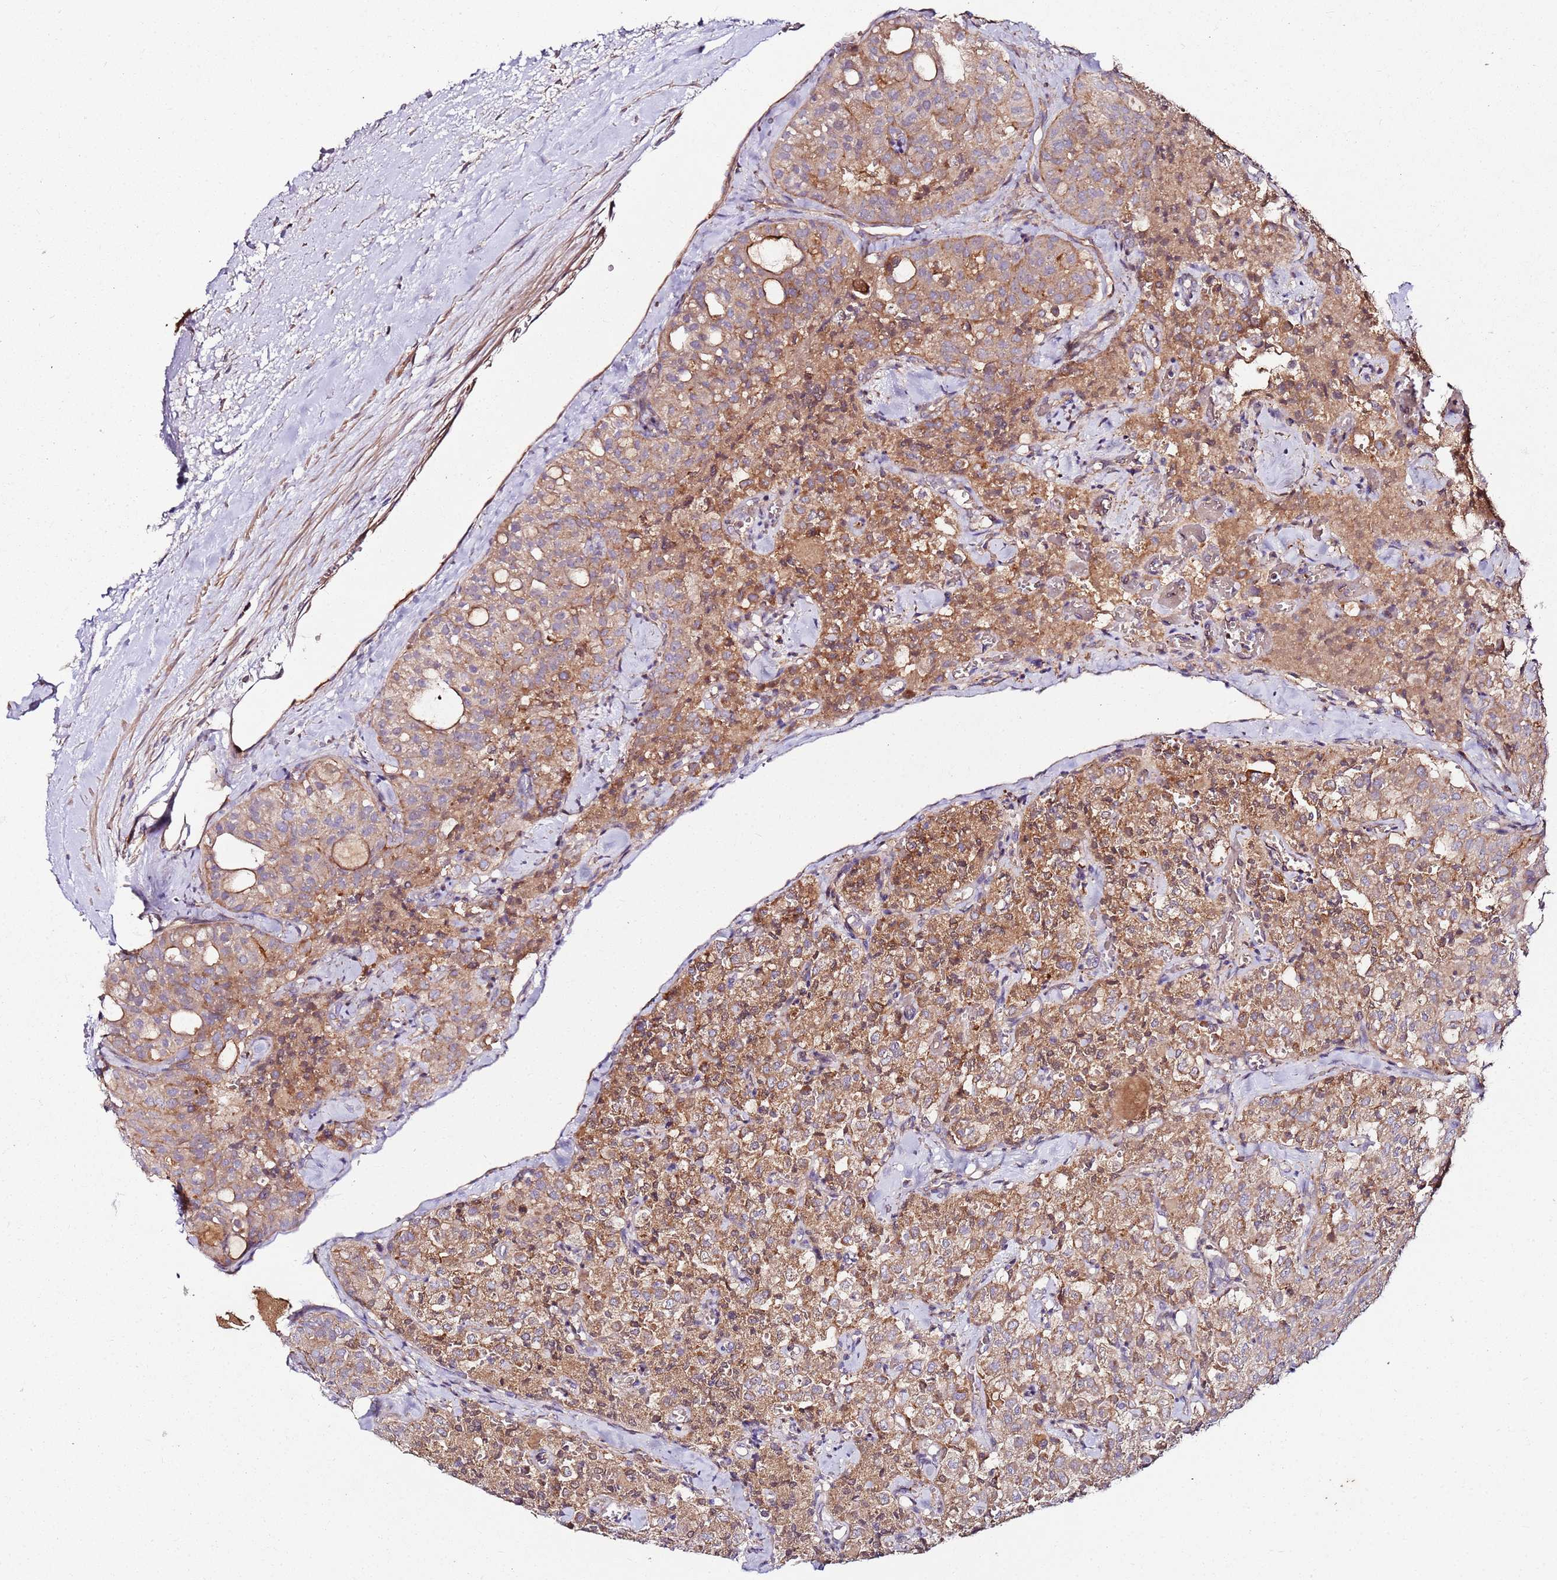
{"staining": {"intensity": "moderate", "quantity": ">75%", "location": "cytoplasmic/membranous"}, "tissue": "thyroid cancer", "cell_type": "Tumor cells", "image_type": "cancer", "snomed": [{"axis": "morphology", "description": "Follicular adenoma carcinoma, NOS"}, {"axis": "topography", "description": "Thyroid gland"}], "caption": "Protein analysis of thyroid cancer (follicular adenoma carcinoma) tissue demonstrates moderate cytoplasmic/membranous expression in approximately >75% of tumor cells.", "gene": "KRTAP21-3", "patient": {"sex": "male", "age": 75}}